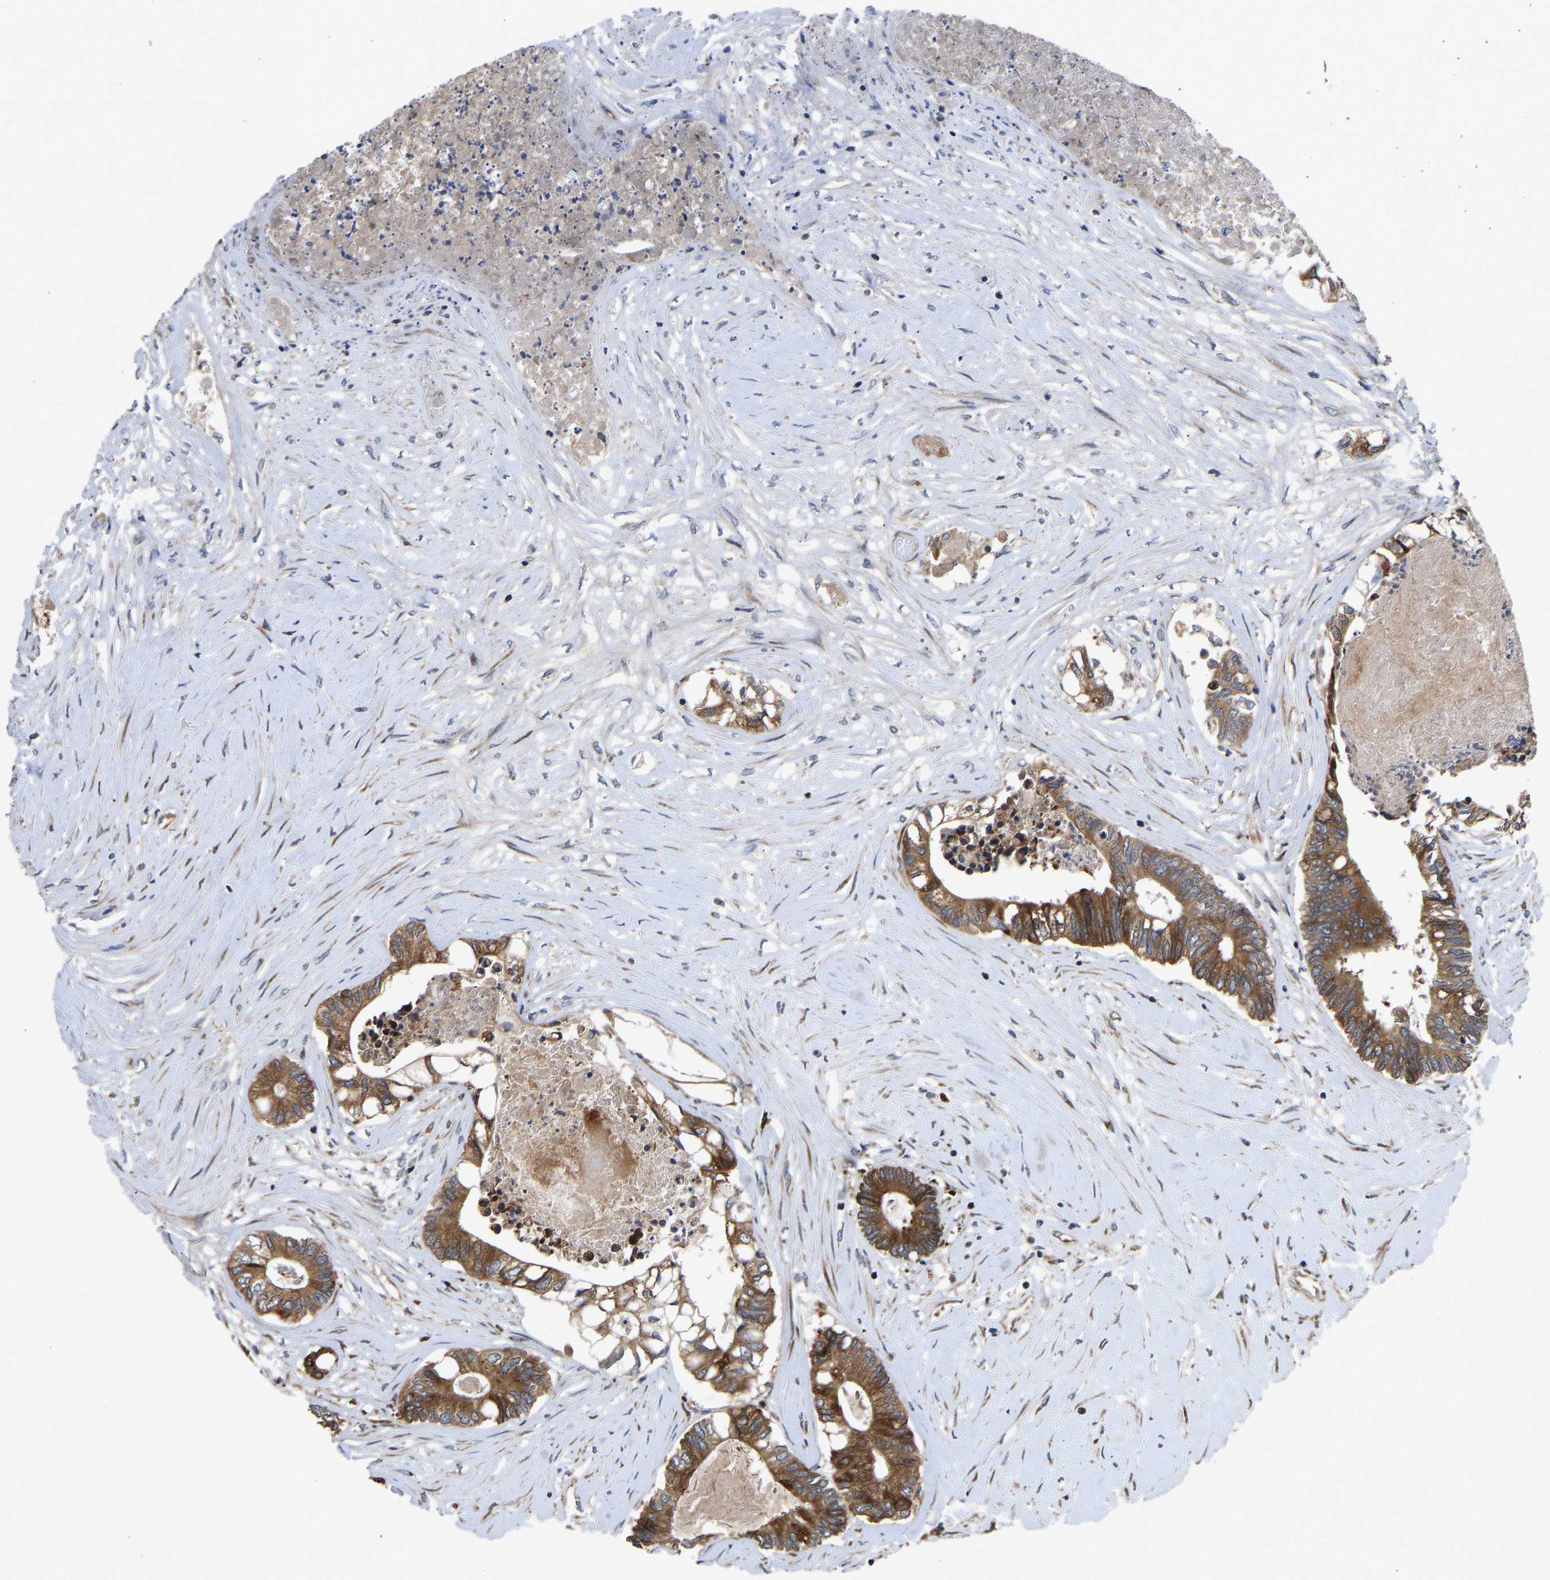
{"staining": {"intensity": "moderate", "quantity": ">75%", "location": "cytoplasmic/membranous"}, "tissue": "colorectal cancer", "cell_type": "Tumor cells", "image_type": "cancer", "snomed": [{"axis": "morphology", "description": "Adenocarcinoma, NOS"}, {"axis": "topography", "description": "Rectum"}], "caption": "Moderate cytoplasmic/membranous staining is present in approximately >75% of tumor cells in adenocarcinoma (colorectal).", "gene": "FRRS1", "patient": {"sex": "male", "age": 63}}